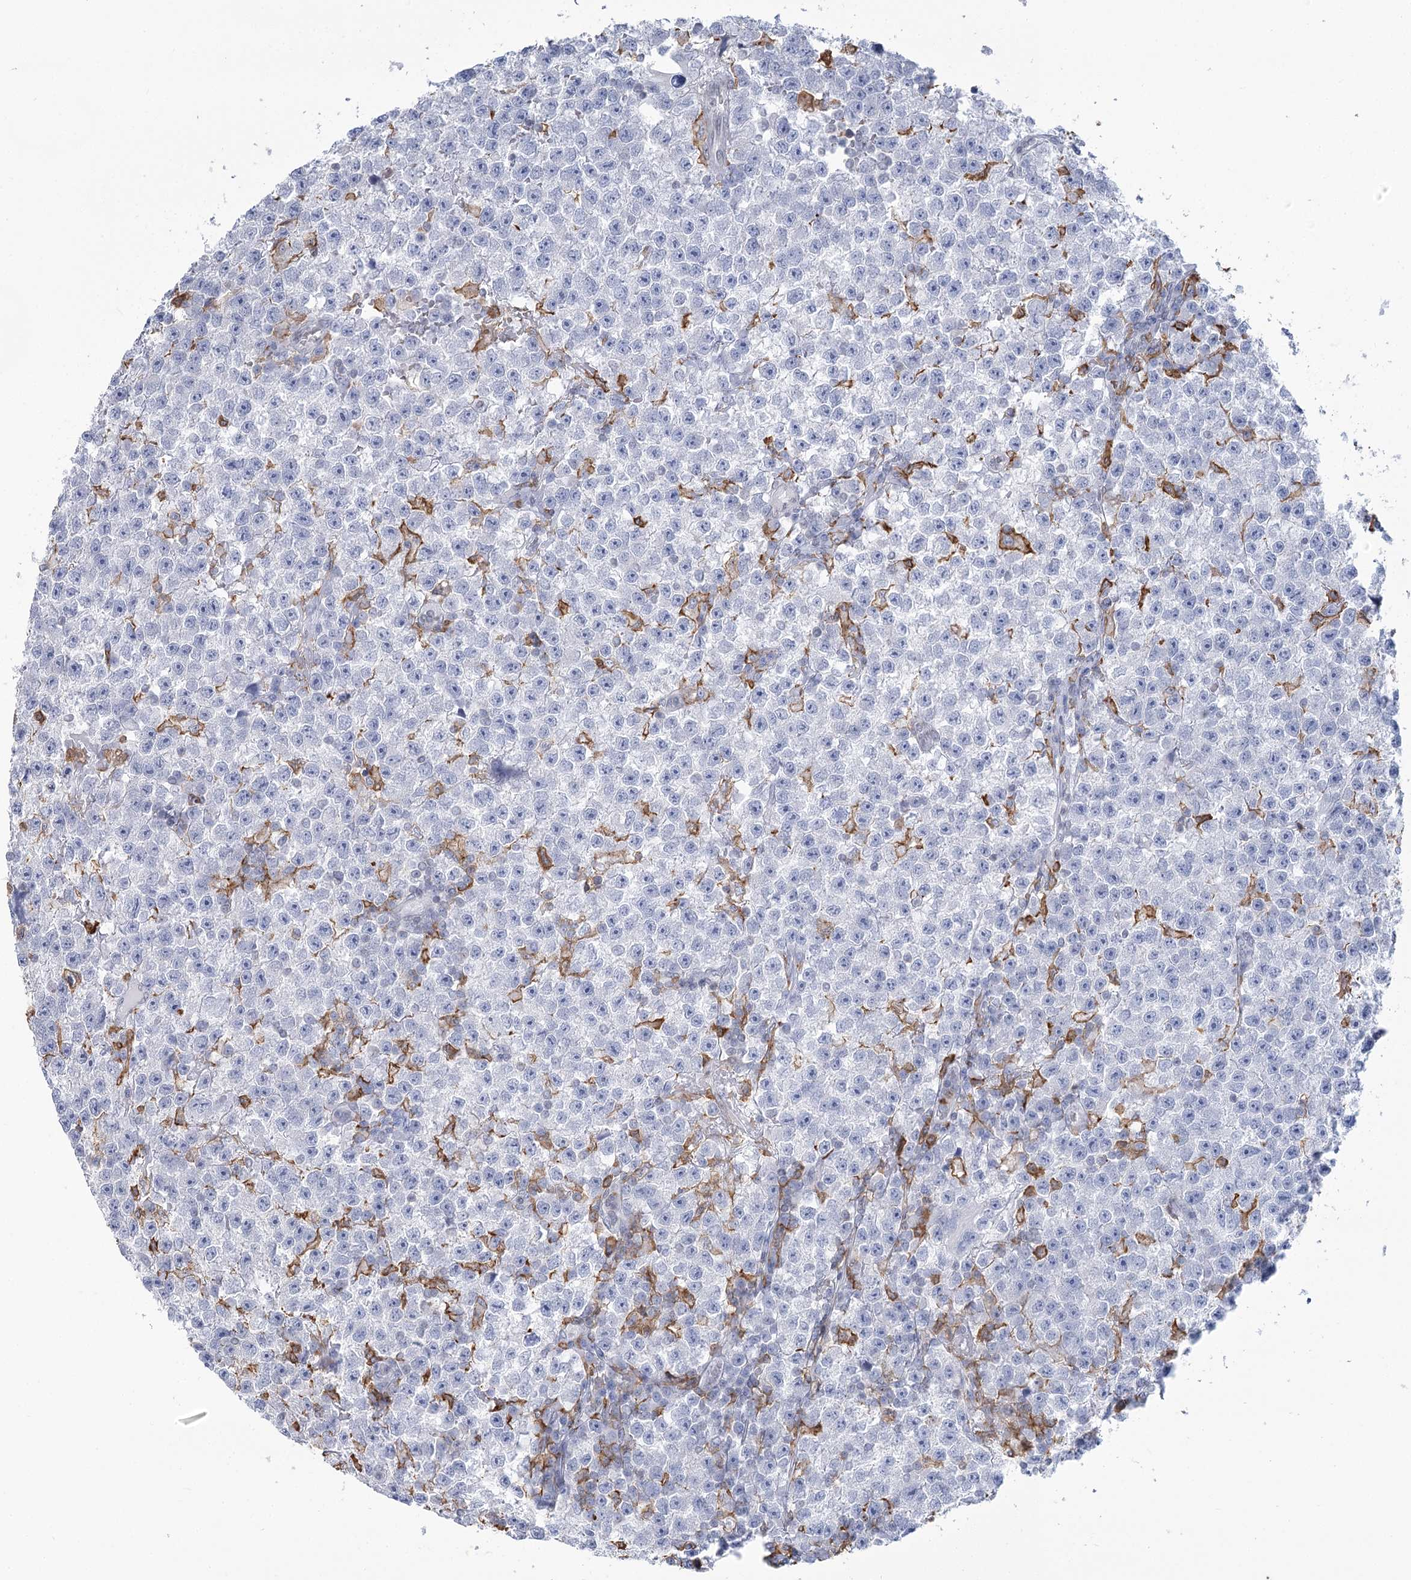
{"staining": {"intensity": "negative", "quantity": "none", "location": "none"}, "tissue": "testis cancer", "cell_type": "Tumor cells", "image_type": "cancer", "snomed": [{"axis": "morphology", "description": "Seminoma, NOS"}, {"axis": "topography", "description": "Testis"}], "caption": "An IHC image of testis seminoma is shown. There is no staining in tumor cells of testis seminoma.", "gene": "C11orf1", "patient": {"sex": "male", "age": 22}}